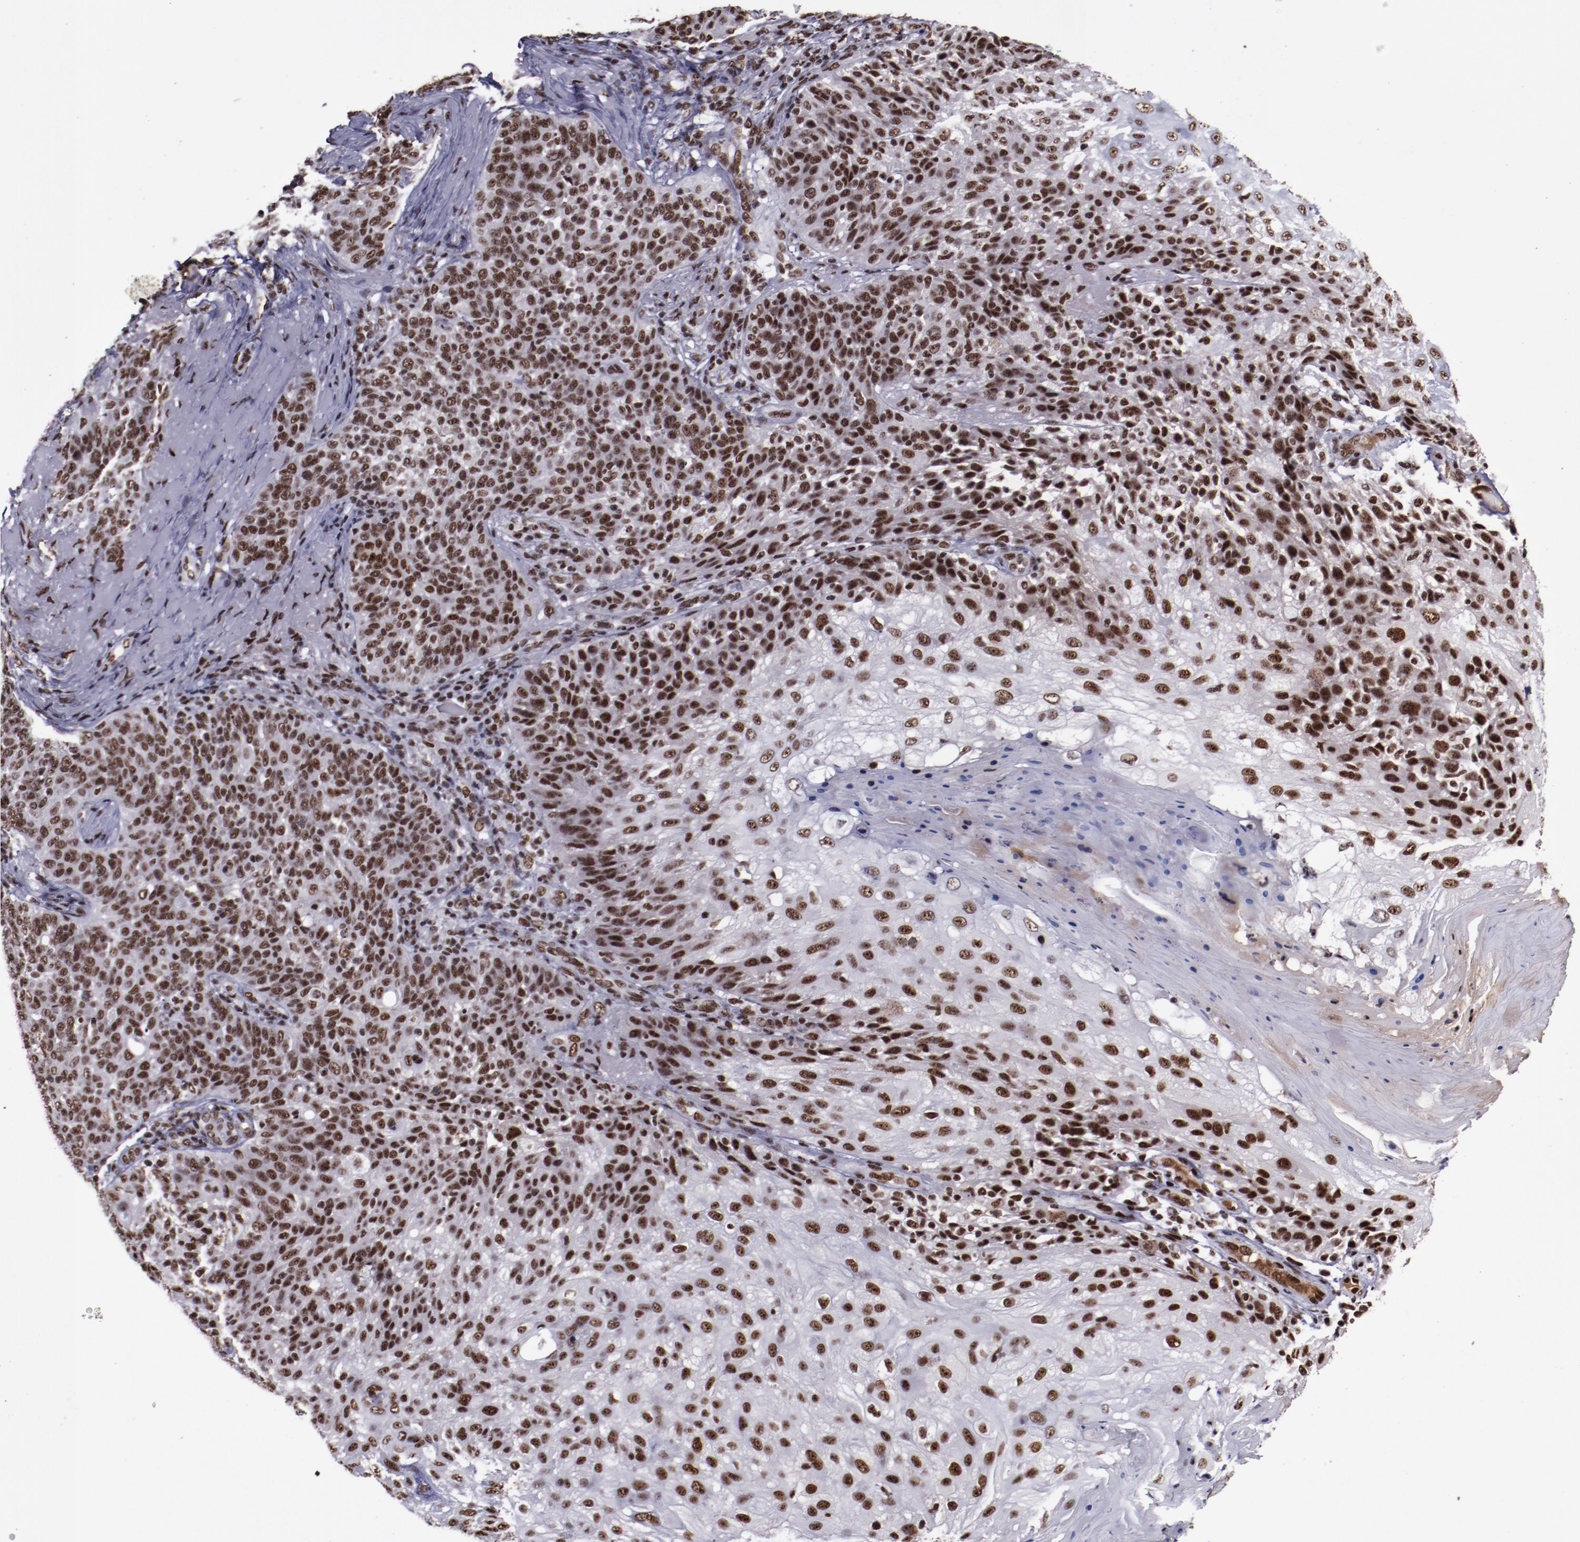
{"staining": {"intensity": "strong", "quantity": ">75%", "location": "nuclear"}, "tissue": "skin cancer", "cell_type": "Tumor cells", "image_type": "cancer", "snomed": [{"axis": "morphology", "description": "Normal tissue, NOS"}, {"axis": "morphology", "description": "Squamous cell carcinoma, NOS"}, {"axis": "topography", "description": "Skin"}], "caption": "The histopathology image demonstrates staining of squamous cell carcinoma (skin), revealing strong nuclear protein staining (brown color) within tumor cells. (DAB (3,3'-diaminobenzidine) IHC, brown staining for protein, blue staining for nuclei).", "gene": "ERH", "patient": {"sex": "female", "age": 83}}